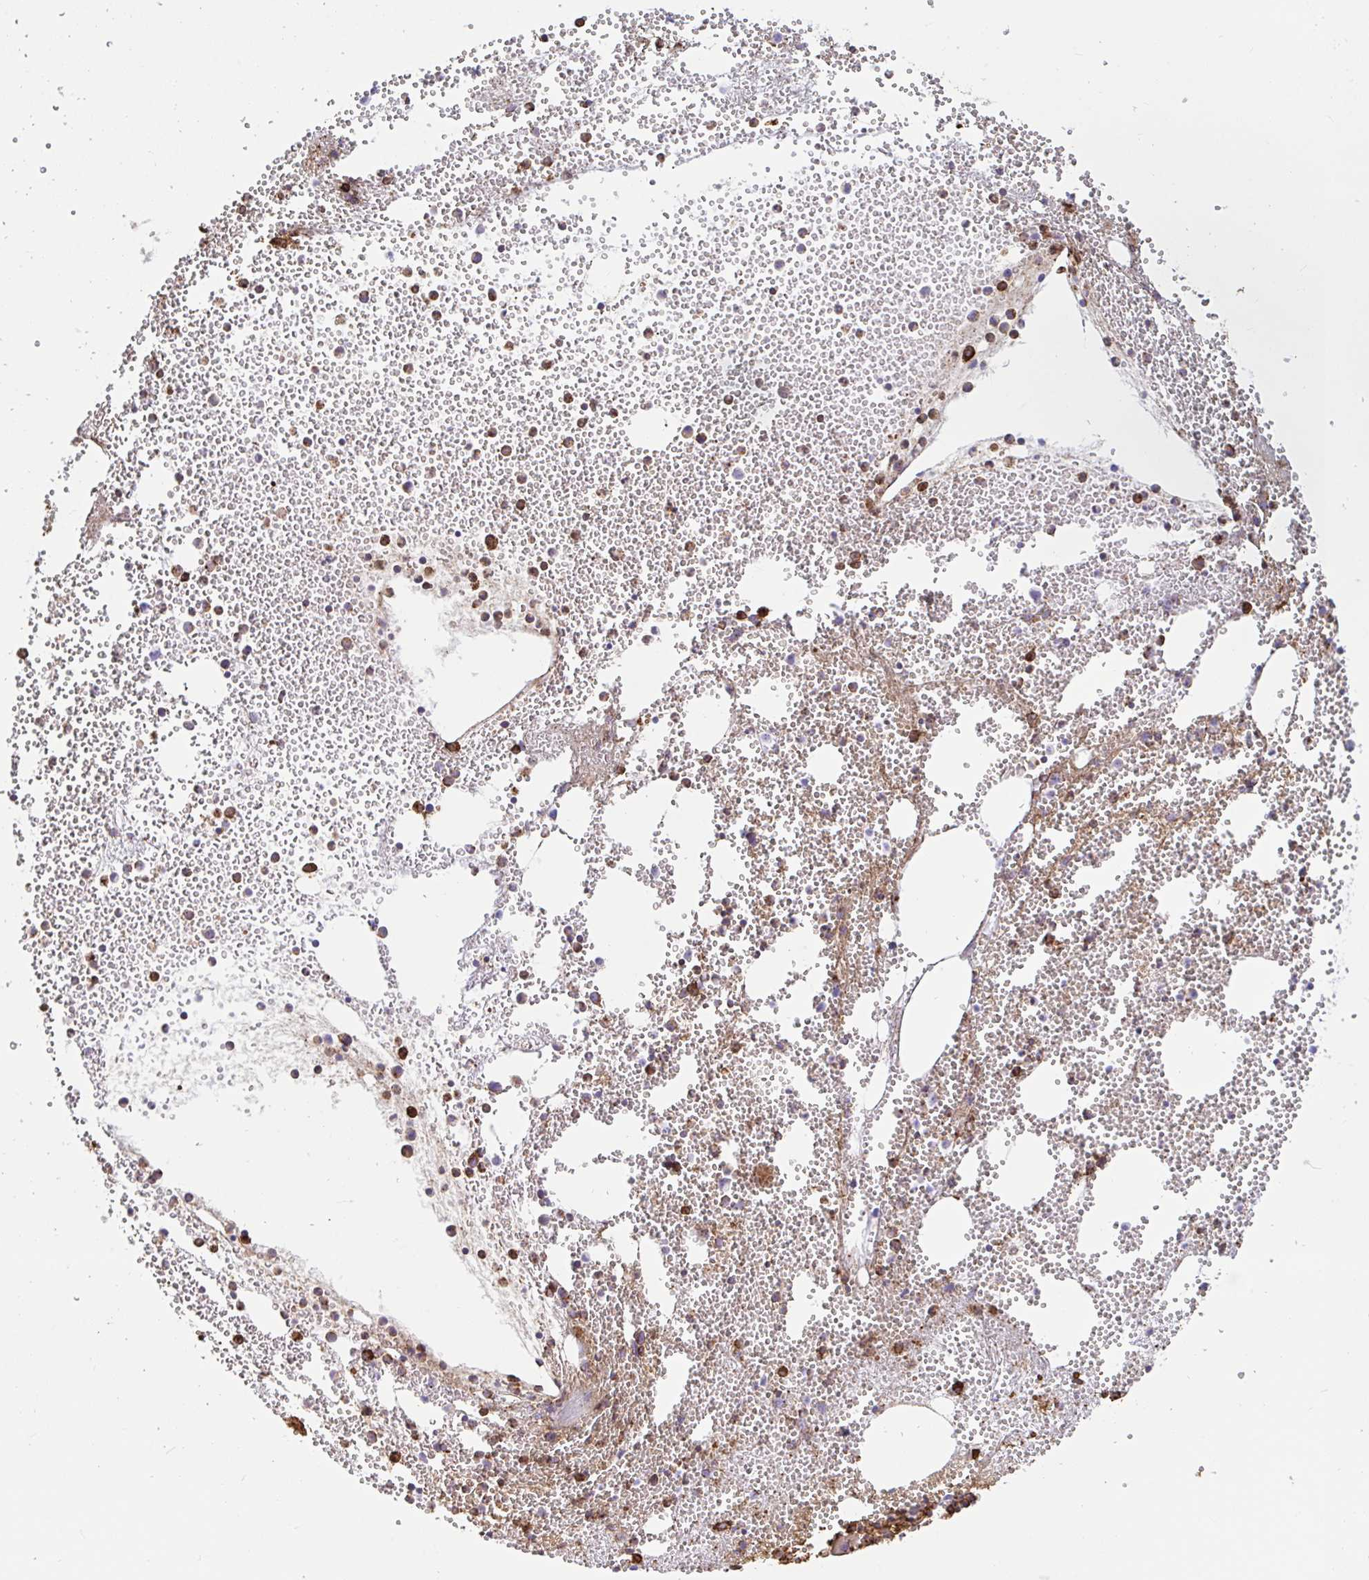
{"staining": {"intensity": "strong", "quantity": "25%-75%", "location": "cytoplasmic/membranous"}, "tissue": "bone marrow", "cell_type": "Hematopoietic cells", "image_type": "normal", "snomed": [{"axis": "morphology", "description": "Normal tissue, NOS"}, {"axis": "topography", "description": "Bone marrow"}], "caption": "Strong cytoplasmic/membranous staining is seen in approximately 25%-75% of hematopoietic cells in benign bone marrow.", "gene": "CLGN", "patient": {"sex": "female", "age": 57}}